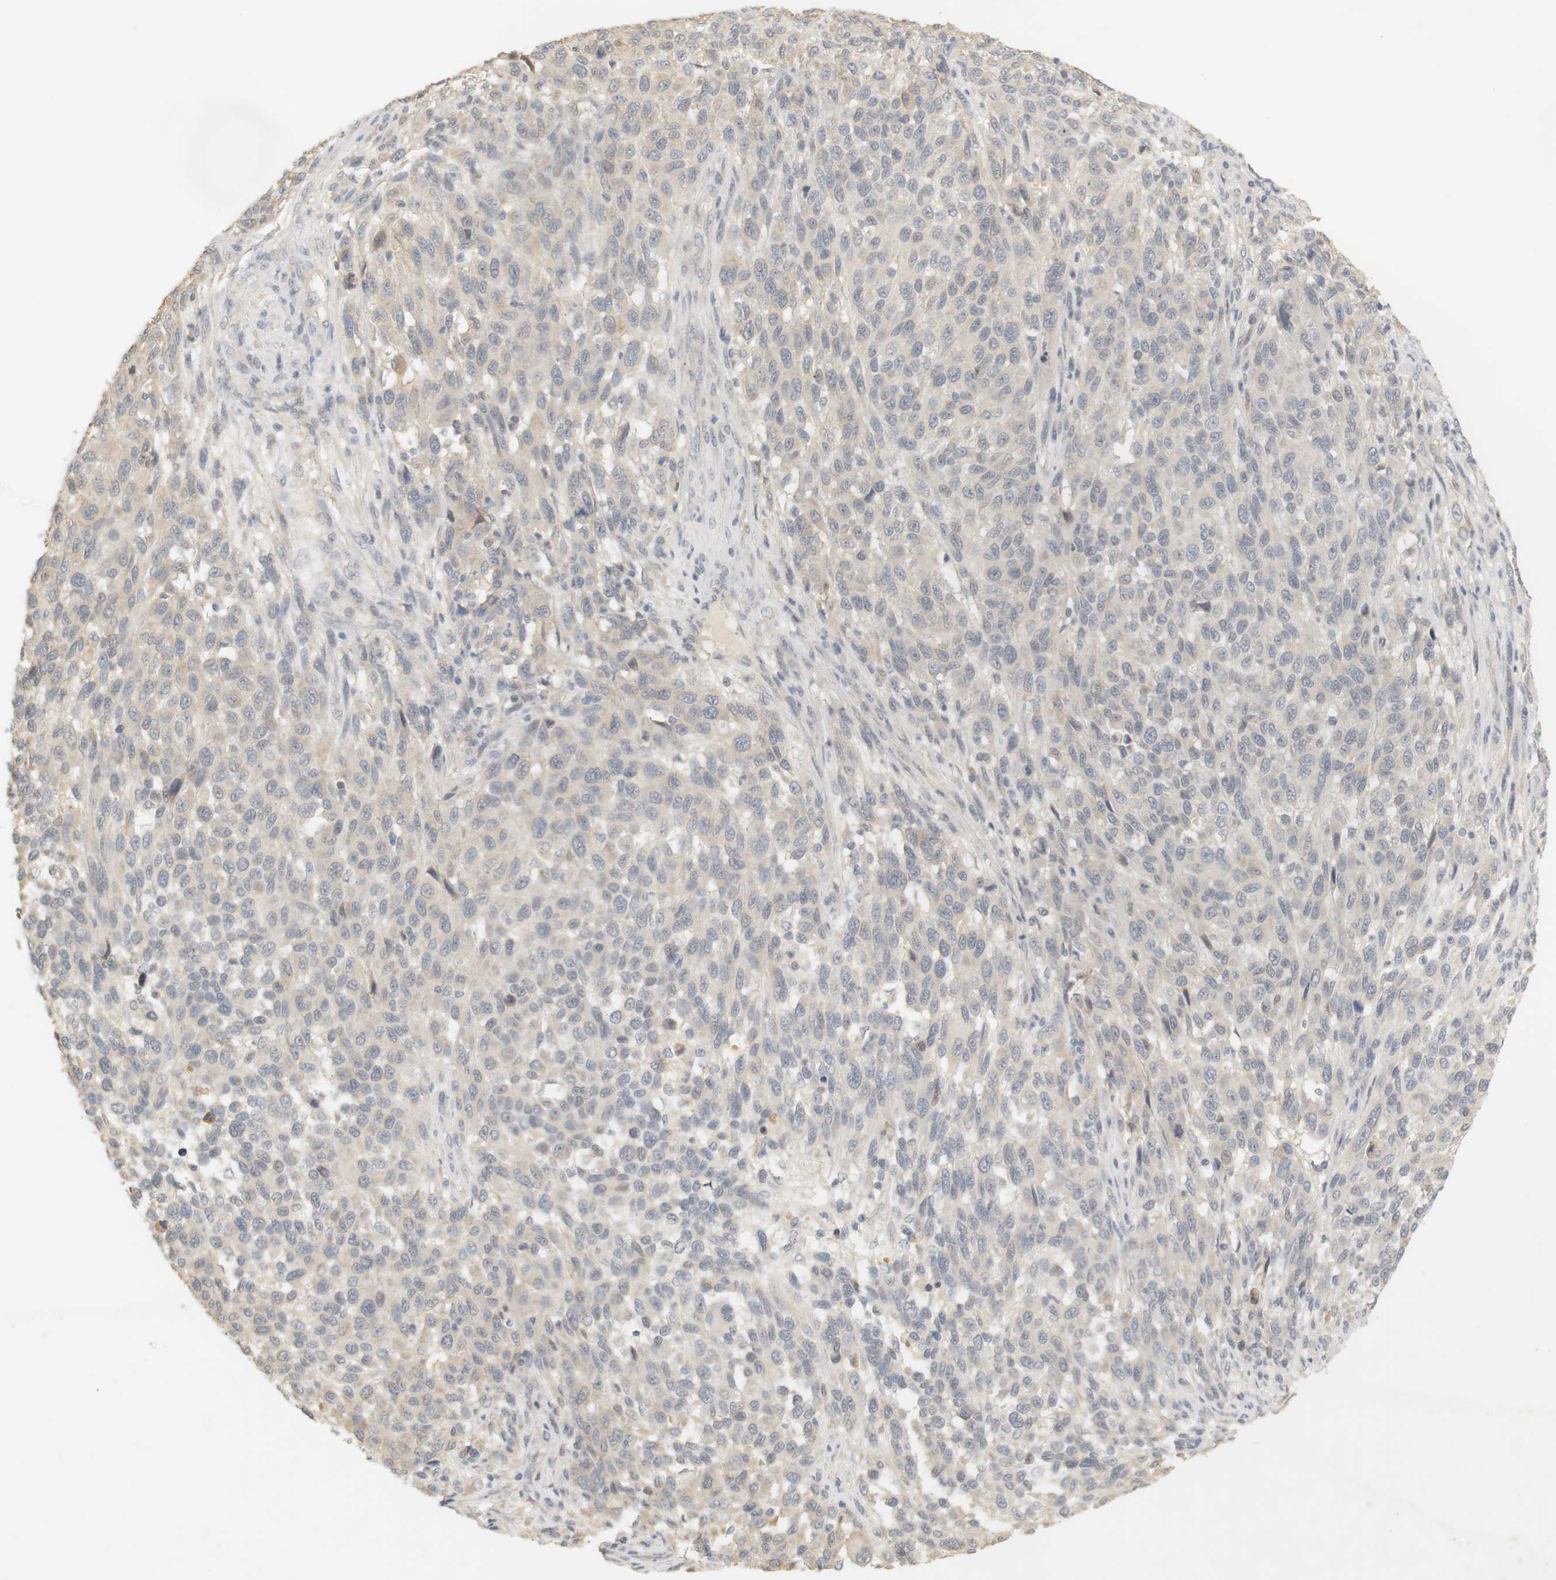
{"staining": {"intensity": "weak", "quantity": ">75%", "location": "cytoplasmic/membranous"}, "tissue": "melanoma", "cell_type": "Tumor cells", "image_type": "cancer", "snomed": [{"axis": "morphology", "description": "Malignant melanoma, Metastatic site"}, {"axis": "topography", "description": "Lymph node"}], "caption": "IHC histopathology image of neoplastic tissue: malignant melanoma (metastatic site) stained using IHC shows low levels of weak protein expression localized specifically in the cytoplasmic/membranous of tumor cells, appearing as a cytoplasmic/membranous brown color.", "gene": "RTN3", "patient": {"sex": "male", "age": 61}}